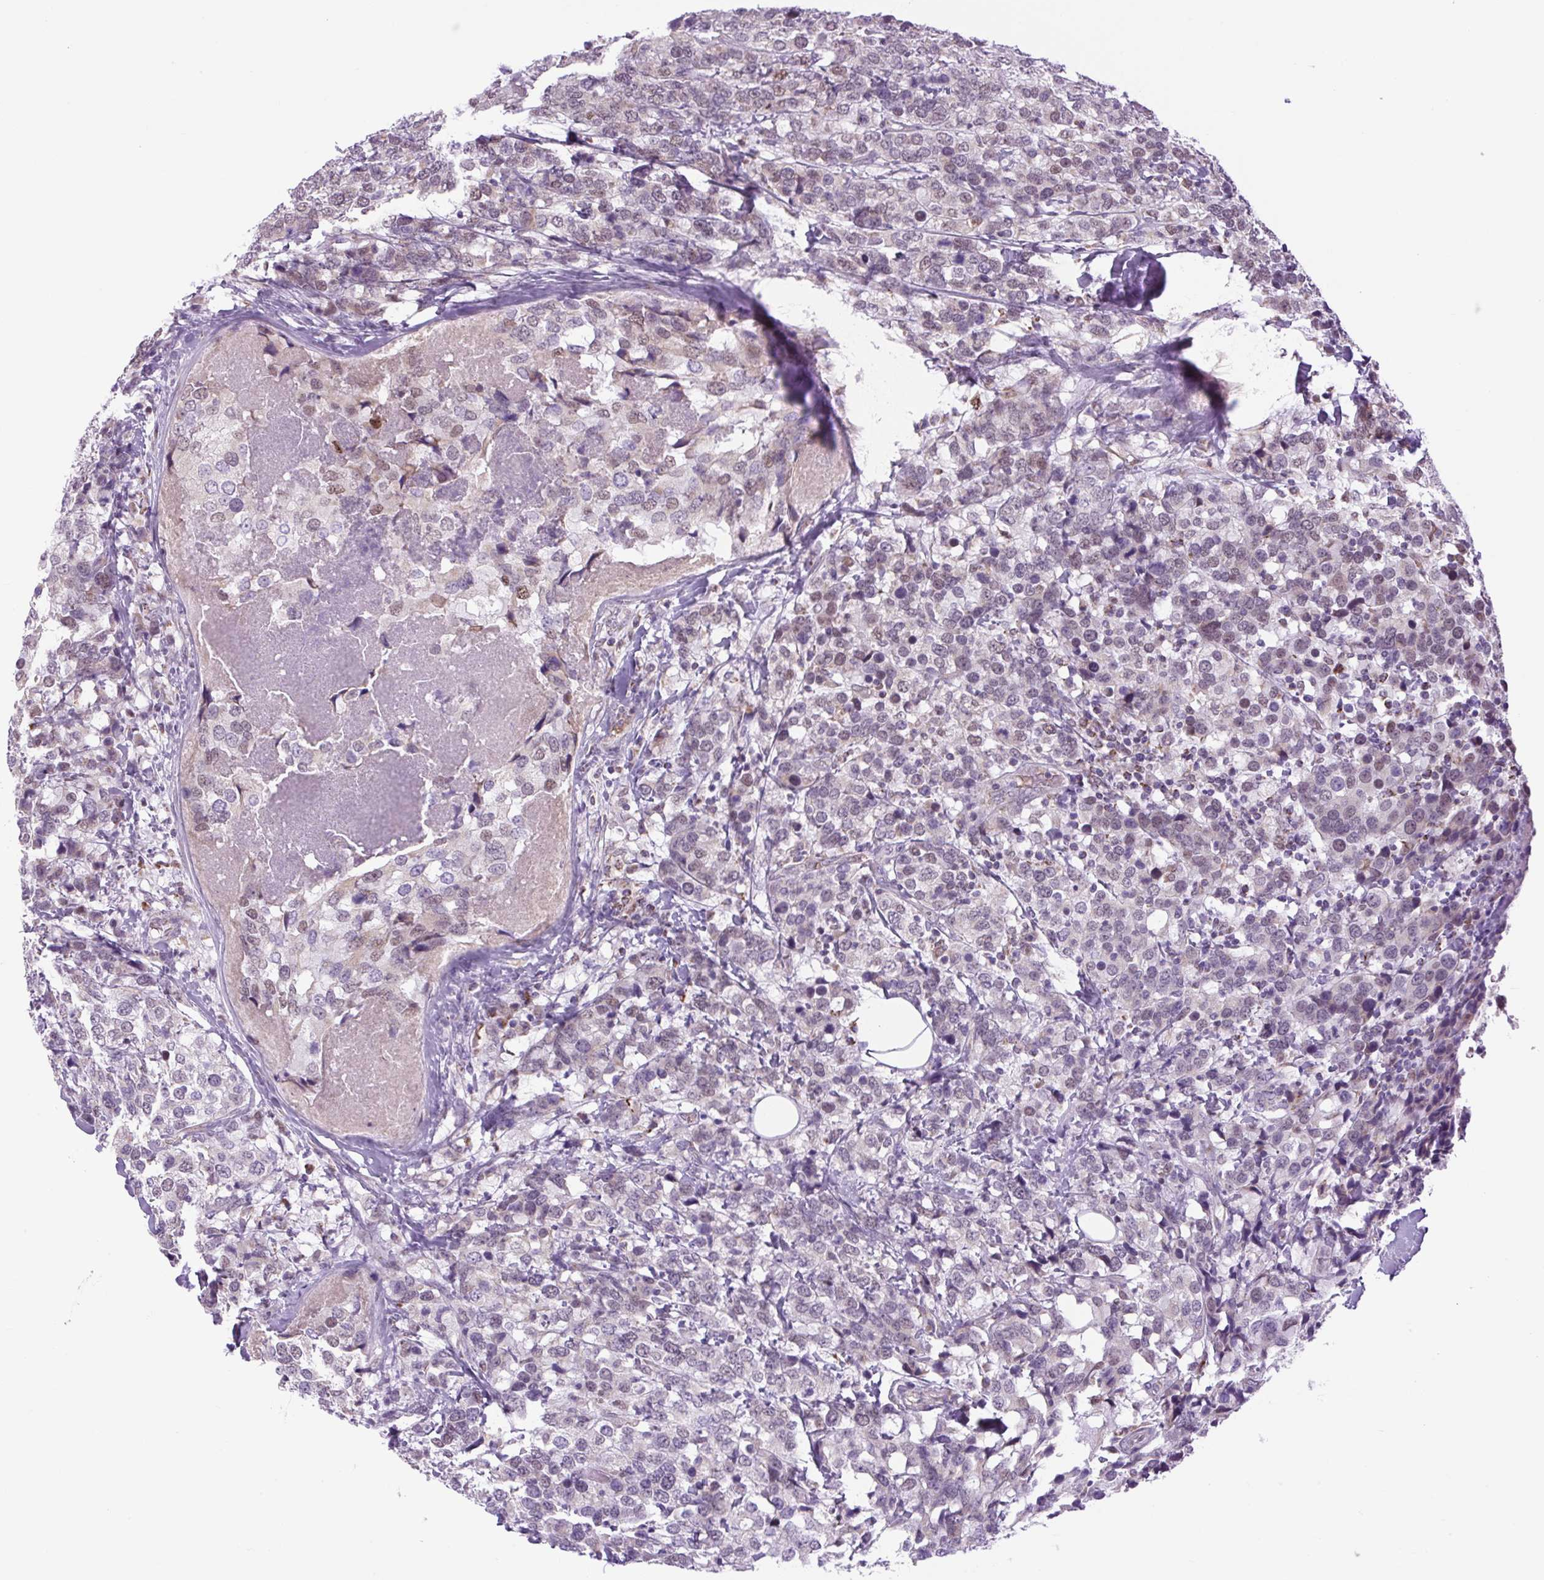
{"staining": {"intensity": "weak", "quantity": "25%-75%", "location": "nuclear"}, "tissue": "breast cancer", "cell_type": "Tumor cells", "image_type": "cancer", "snomed": [{"axis": "morphology", "description": "Lobular carcinoma"}, {"axis": "topography", "description": "Breast"}], "caption": "High-magnification brightfield microscopy of breast cancer stained with DAB (3,3'-diaminobenzidine) (brown) and counterstained with hematoxylin (blue). tumor cells exhibit weak nuclear staining is identified in about25%-75% of cells.", "gene": "SCO2", "patient": {"sex": "female", "age": 59}}